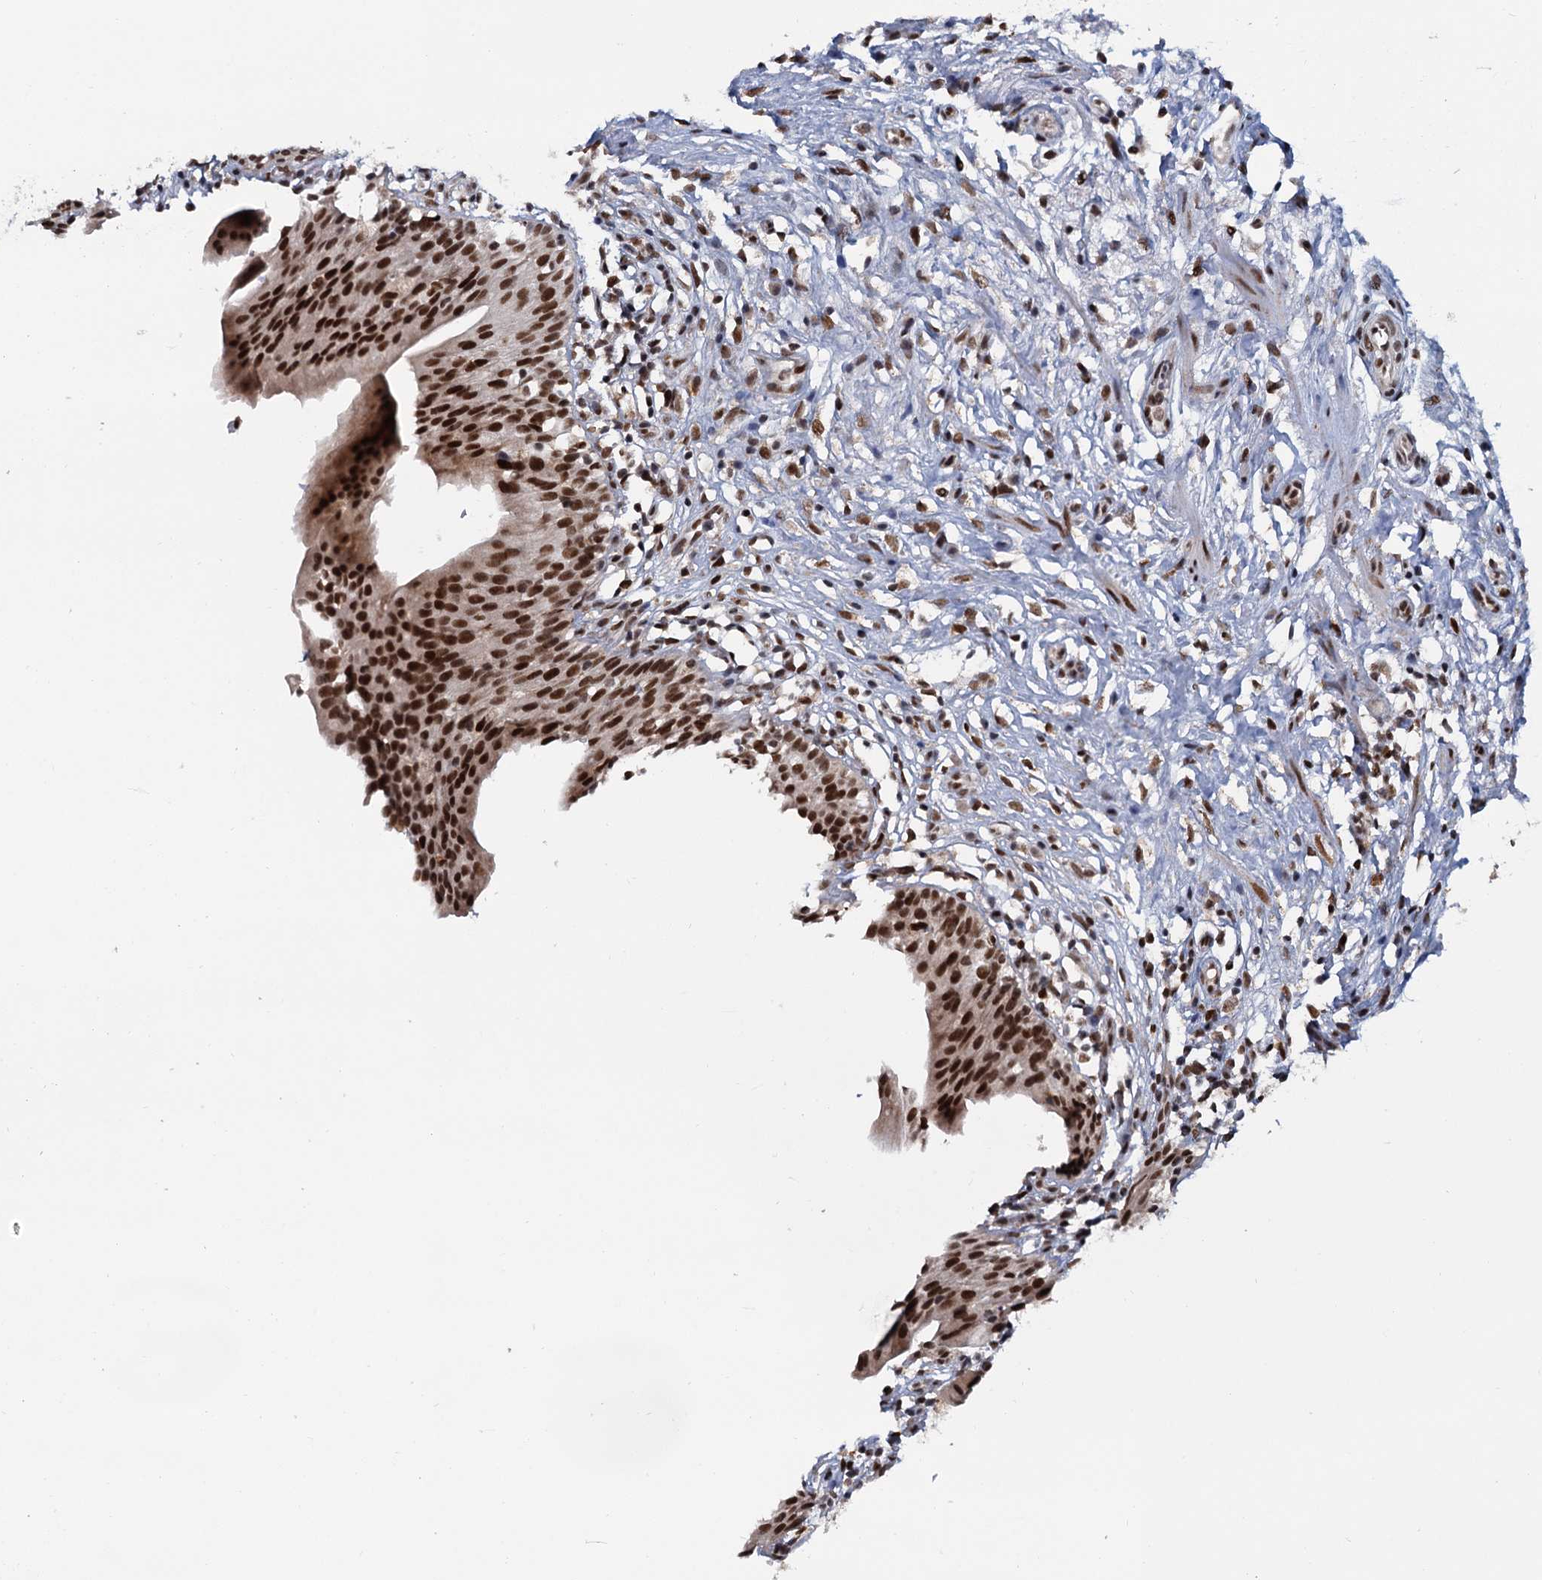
{"staining": {"intensity": "strong", "quantity": ">75%", "location": "nuclear"}, "tissue": "urinary bladder", "cell_type": "Urothelial cells", "image_type": "normal", "snomed": [{"axis": "morphology", "description": "Normal tissue, NOS"}, {"axis": "morphology", "description": "Inflammation, NOS"}, {"axis": "topography", "description": "Urinary bladder"}], "caption": "Protein expression analysis of benign urinary bladder reveals strong nuclear expression in approximately >75% of urothelial cells.", "gene": "WBP4", "patient": {"sex": "male", "age": 63}}